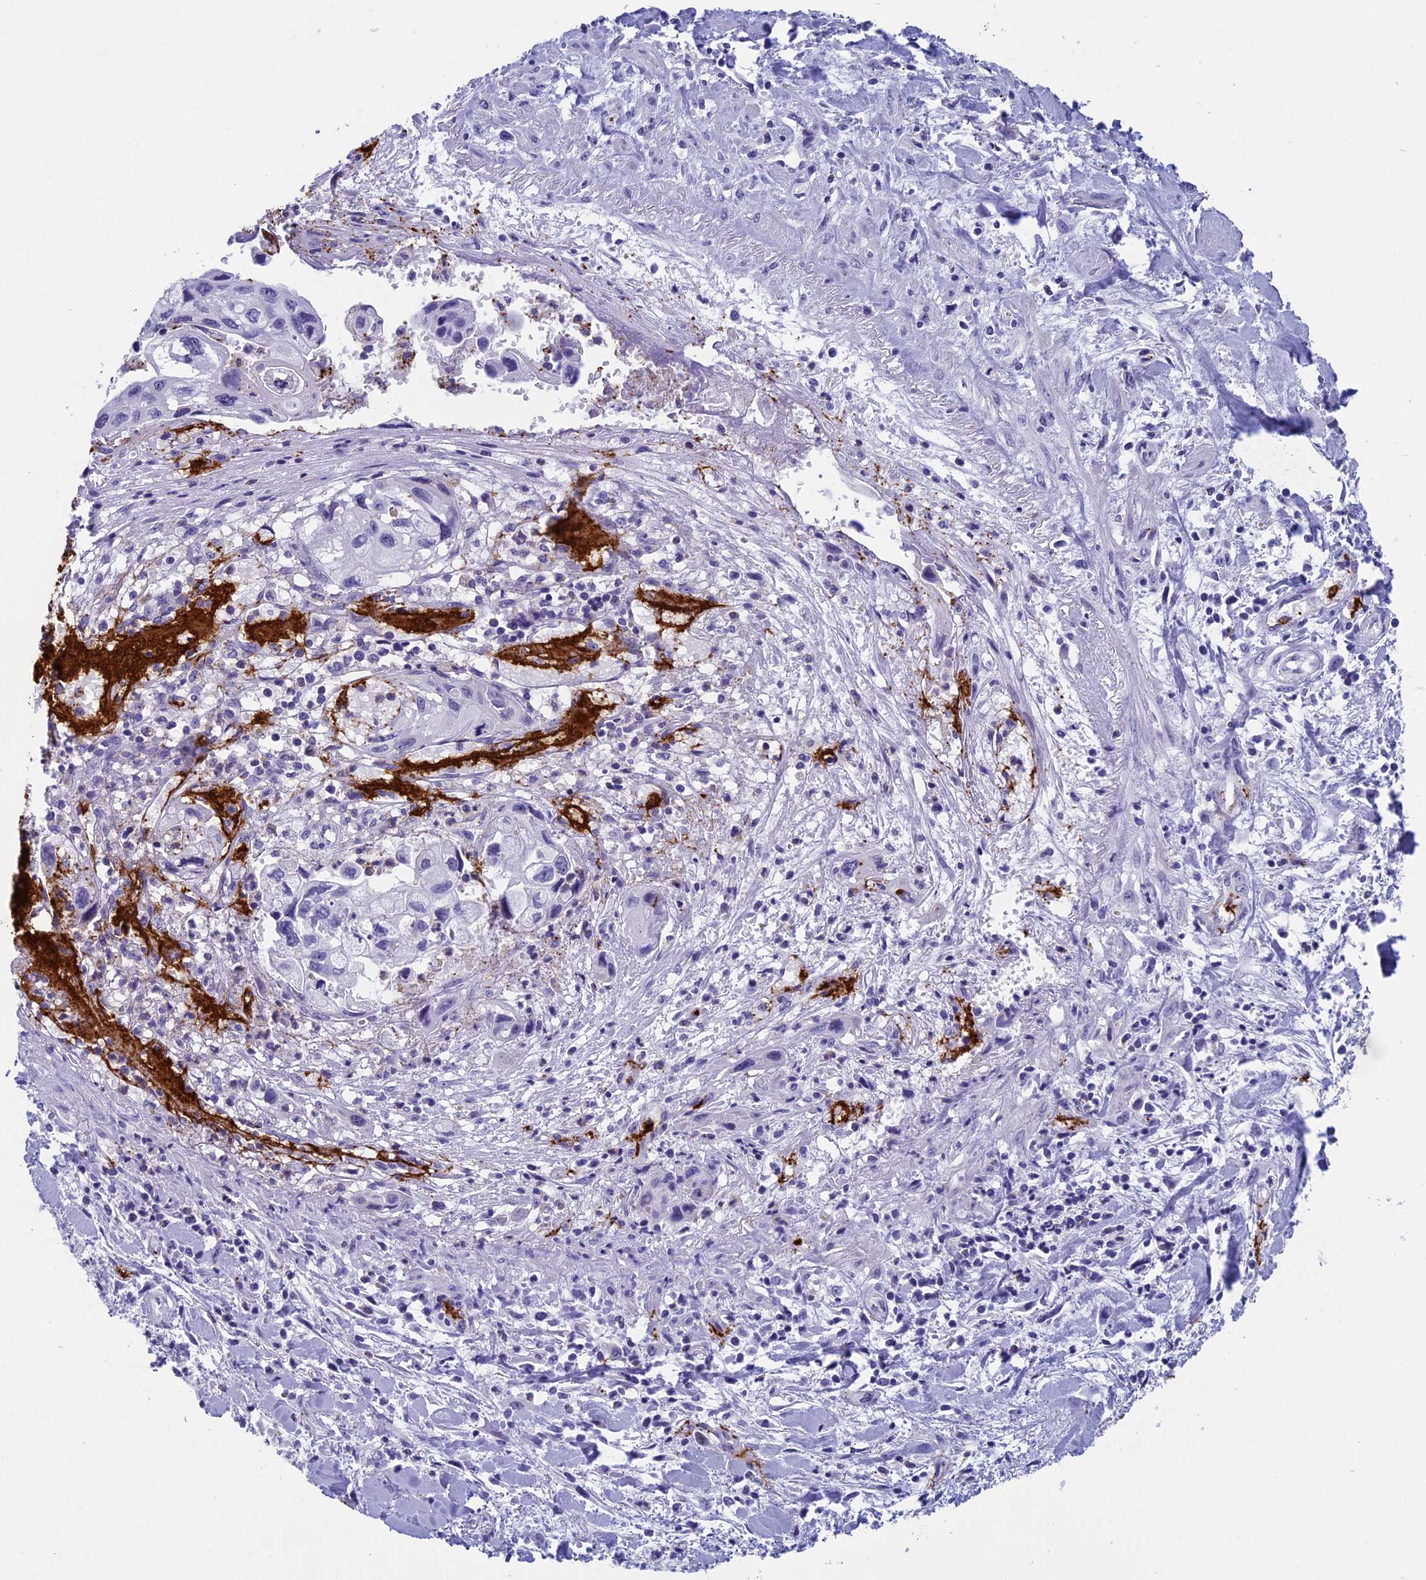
{"staining": {"intensity": "negative", "quantity": "none", "location": "none"}, "tissue": "pancreatic cancer", "cell_type": "Tumor cells", "image_type": "cancer", "snomed": [{"axis": "morphology", "description": "Adenocarcinoma, NOS"}, {"axis": "topography", "description": "Pancreas"}], "caption": "Tumor cells show no significant protein positivity in pancreatic cancer.", "gene": "AIFM2", "patient": {"sex": "female", "age": 50}}